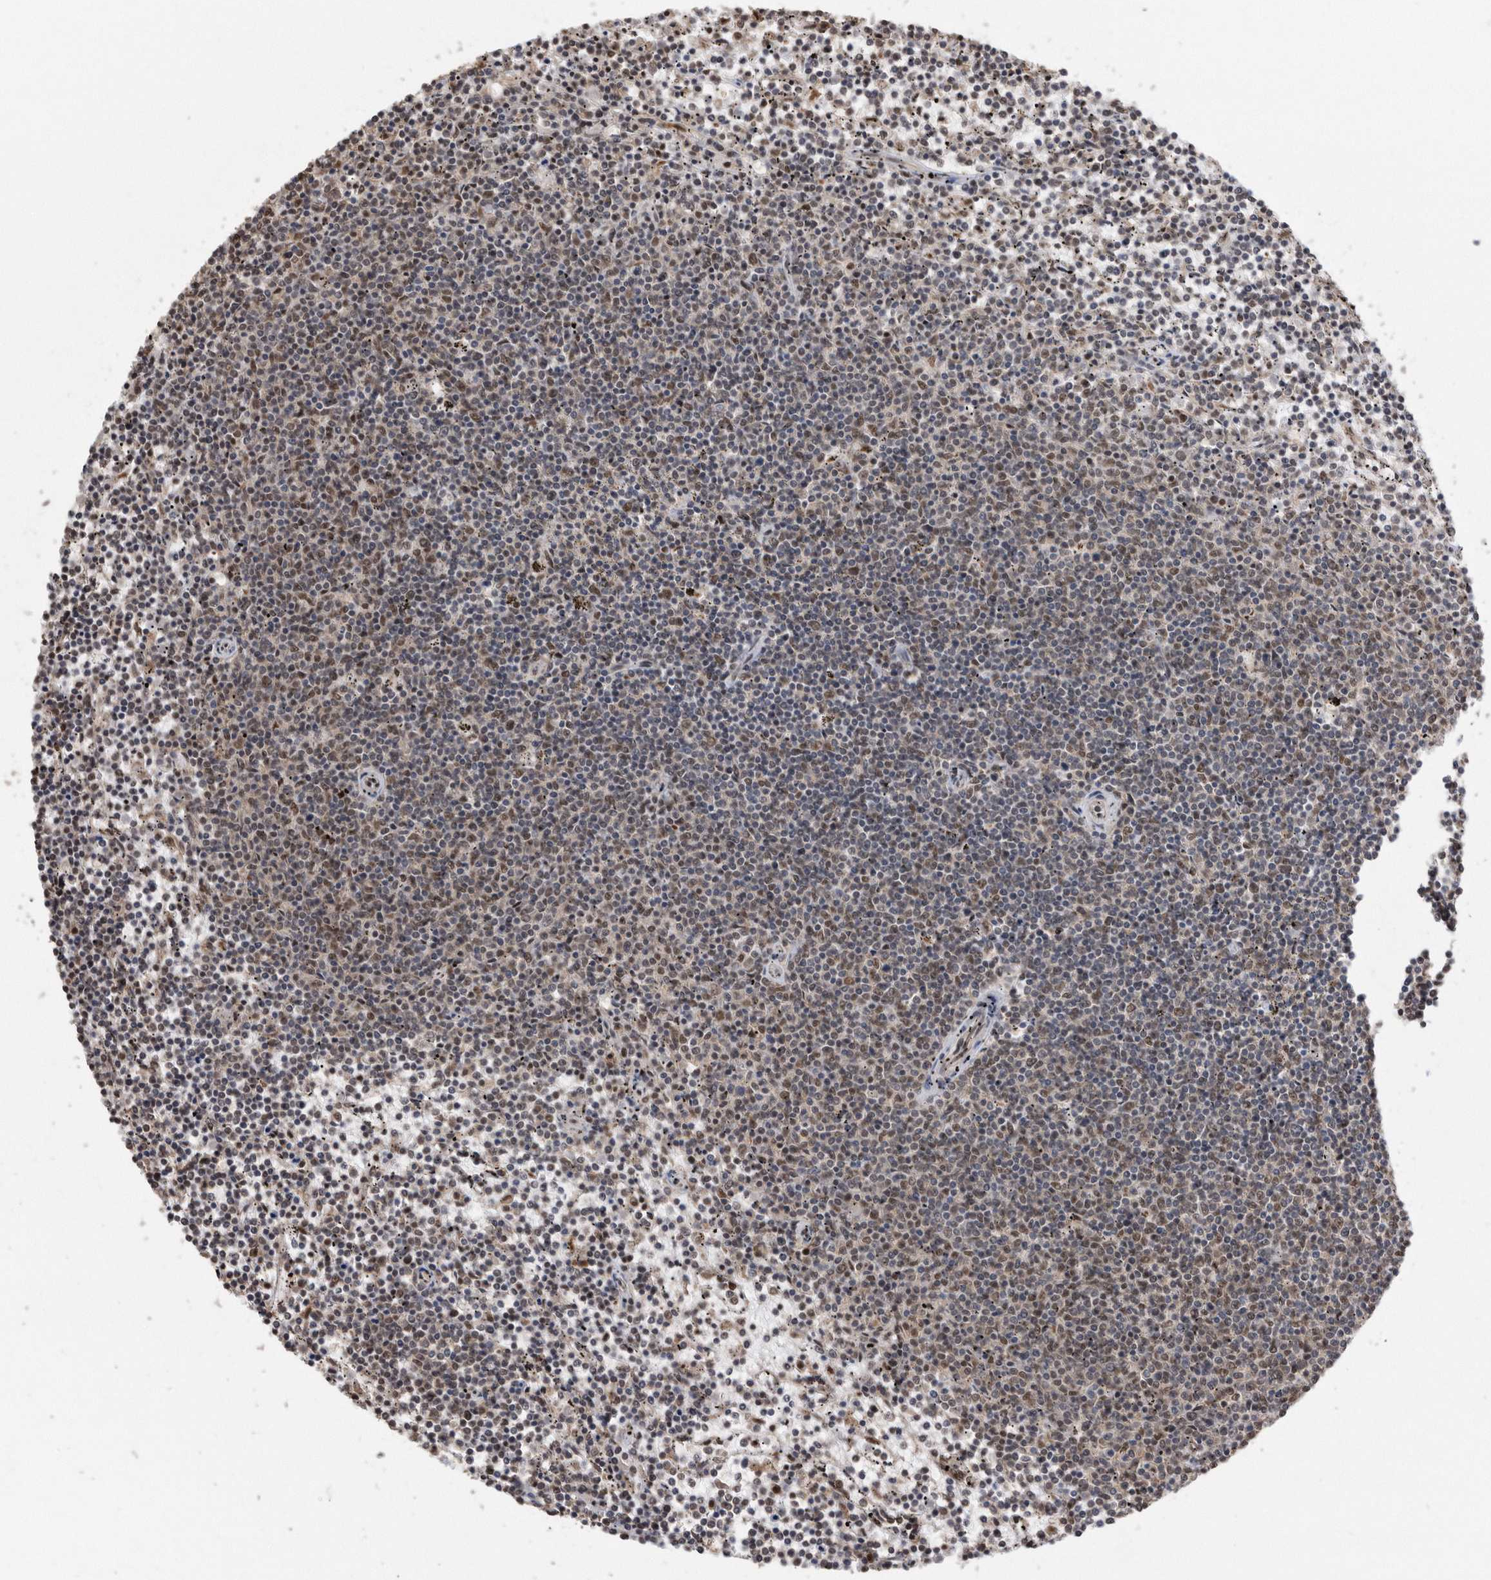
{"staining": {"intensity": "weak", "quantity": "25%-75%", "location": "nuclear"}, "tissue": "lymphoma", "cell_type": "Tumor cells", "image_type": "cancer", "snomed": [{"axis": "morphology", "description": "Malignant lymphoma, non-Hodgkin's type, Low grade"}, {"axis": "topography", "description": "Spleen"}], "caption": "Immunohistochemical staining of human malignant lymphoma, non-Hodgkin's type (low-grade) exhibits low levels of weak nuclear staining in approximately 25%-75% of tumor cells.", "gene": "TDRD3", "patient": {"sex": "female", "age": 50}}